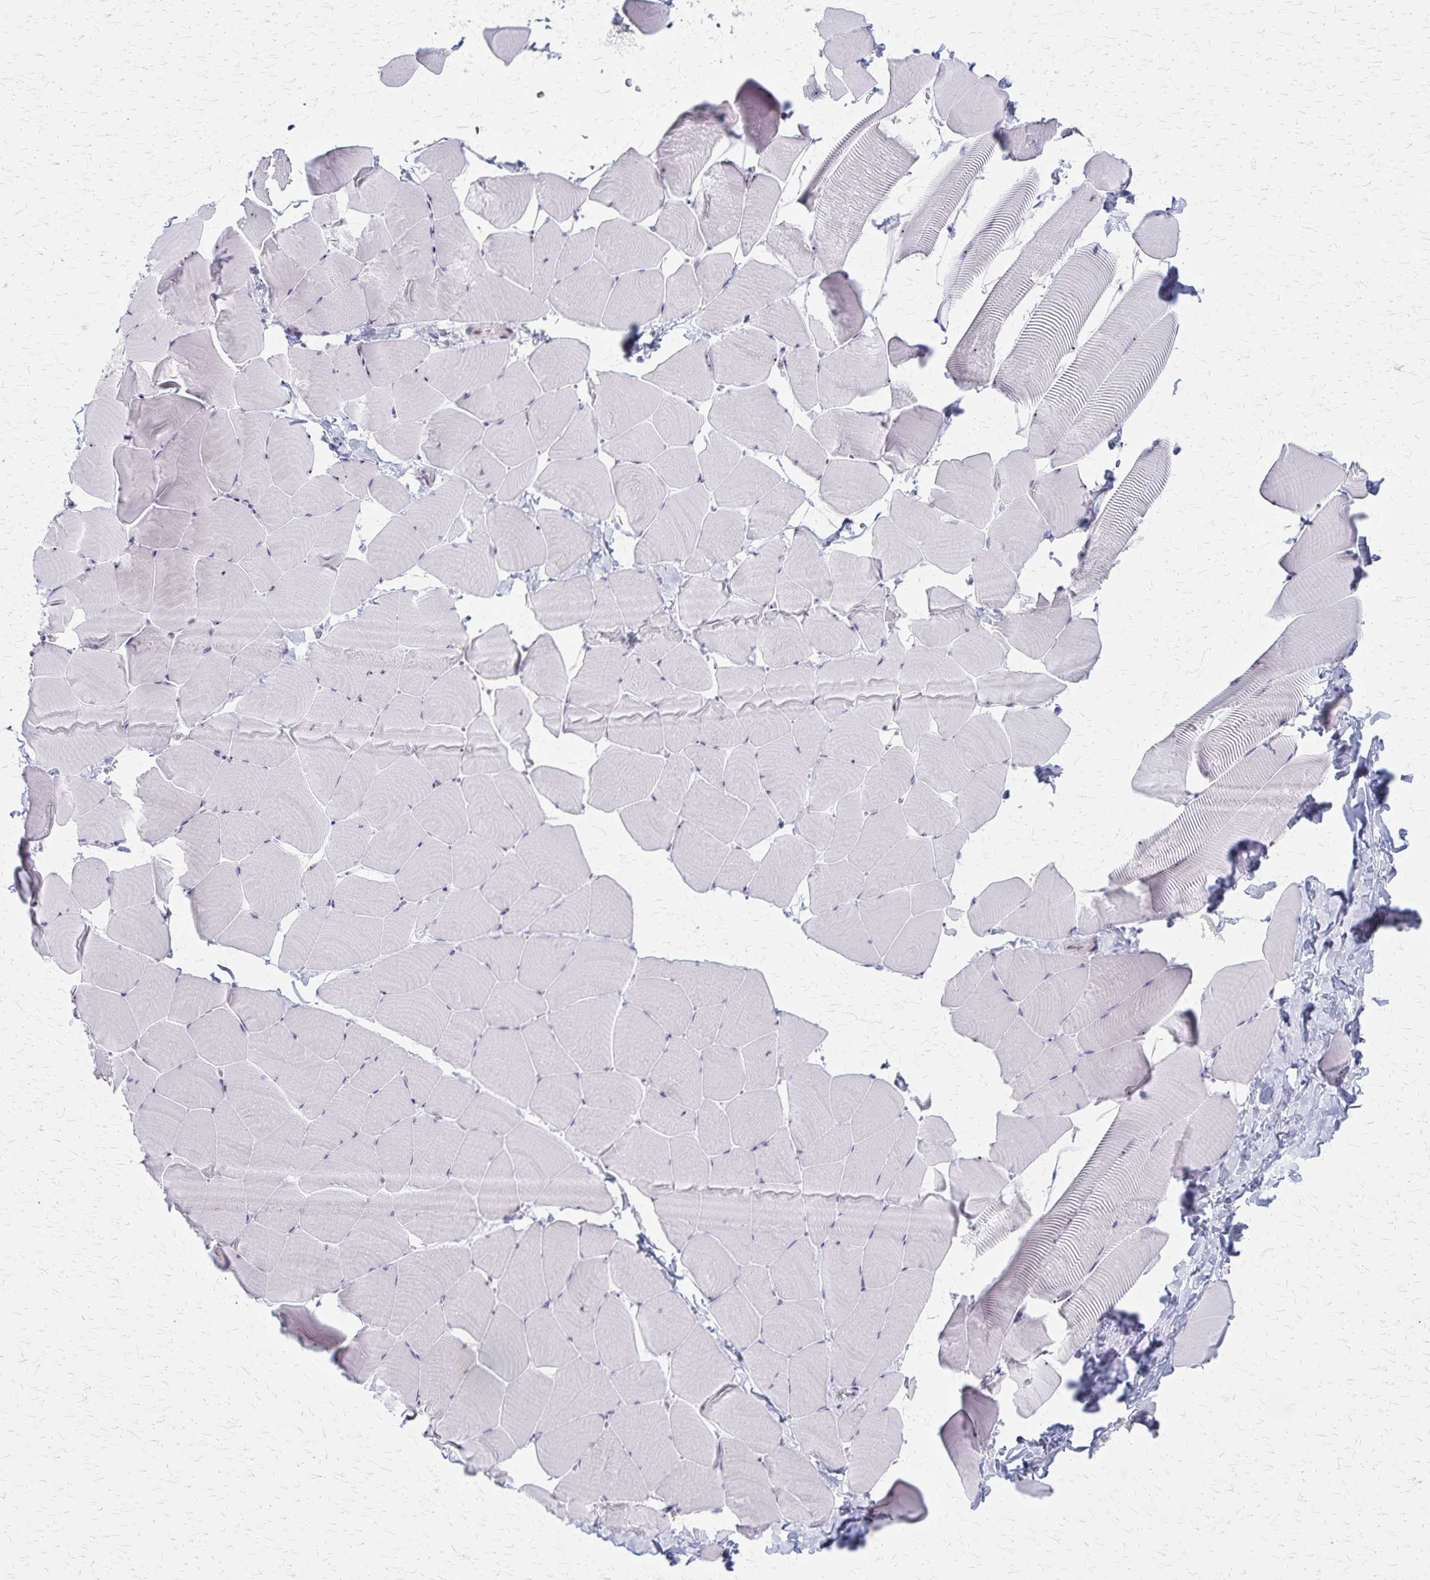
{"staining": {"intensity": "negative", "quantity": "none", "location": "none"}, "tissue": "skeletal muscle", "cell_type": "Myocytes", "image_type": "normal", "snomed": [{"axis": "morphology", "description": "Normal tissue, NOS"}, {"axis": "topography", "description": "Skeletal muscle"}], "caption": "There is no significant positivity in myocytes of skeletal muscle. (DAB (3,3'-diaminobenzidine) immunohistochemistry (IHC) visualized using brightfield microscopy, high magnification).", "gene": "DLK2", "patient": {"sex": "male", "age": 25}}